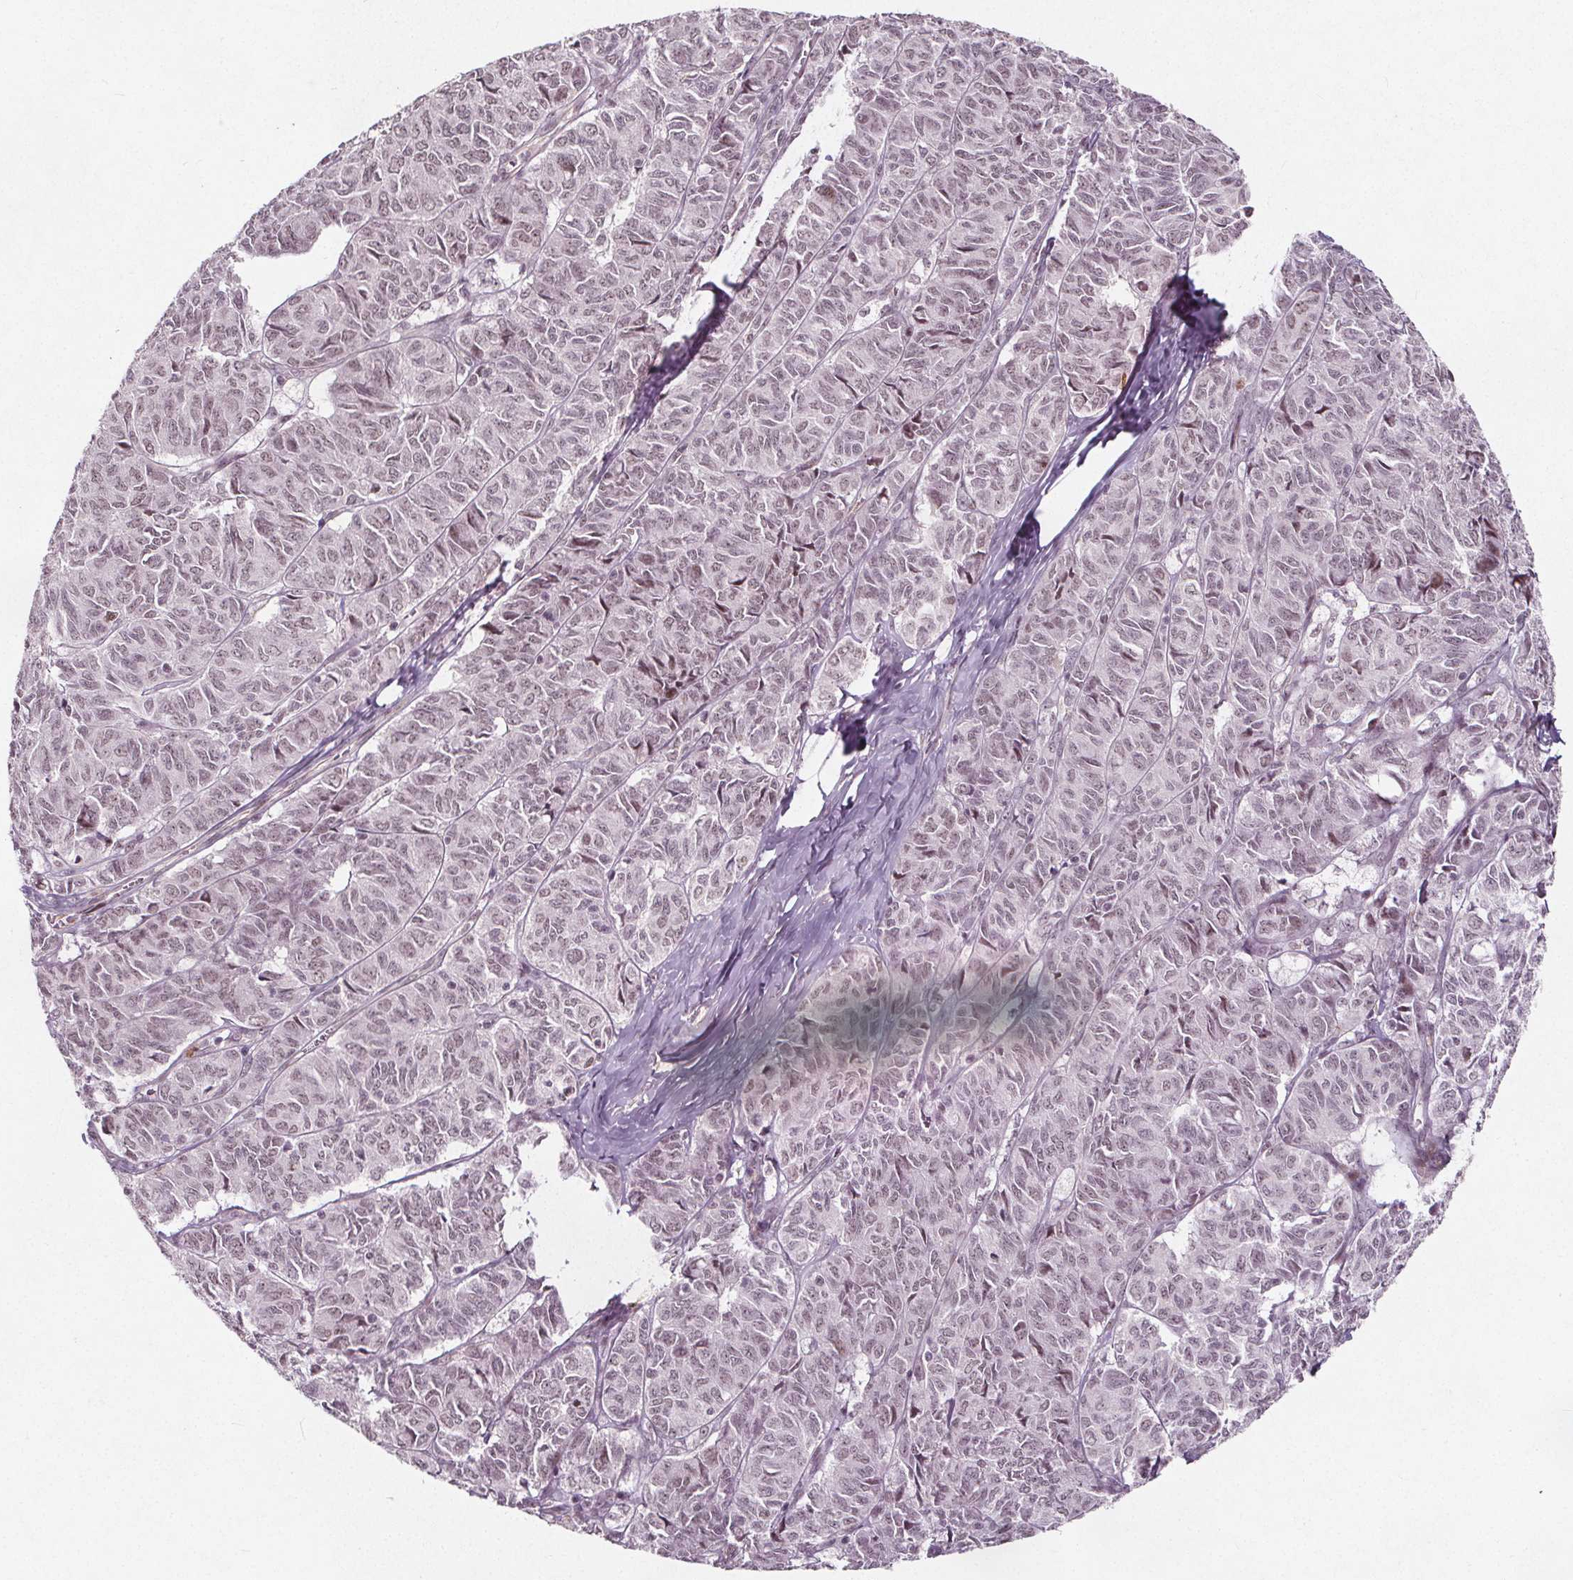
{"staining": {"intensity": "weak", "quantity": "25%-75%", "location": "nuclear"}, "tissue": "ovarian cancer", "cell_type": "Tumor cells", "image_type": "cancer", "snomed": [{"axis": "morphology", "description": "Carcinoma, endometroid"}, {"axis": "topography", "description": "Ovary"}], "caption": "DAB immunohistochemical staining of human ovarian cancer reveals weak nuclear protein expression in about 25%-75% of tumor cells.", "gene": "TAF6L", "patient": {"sex": "female", "age": 80}}